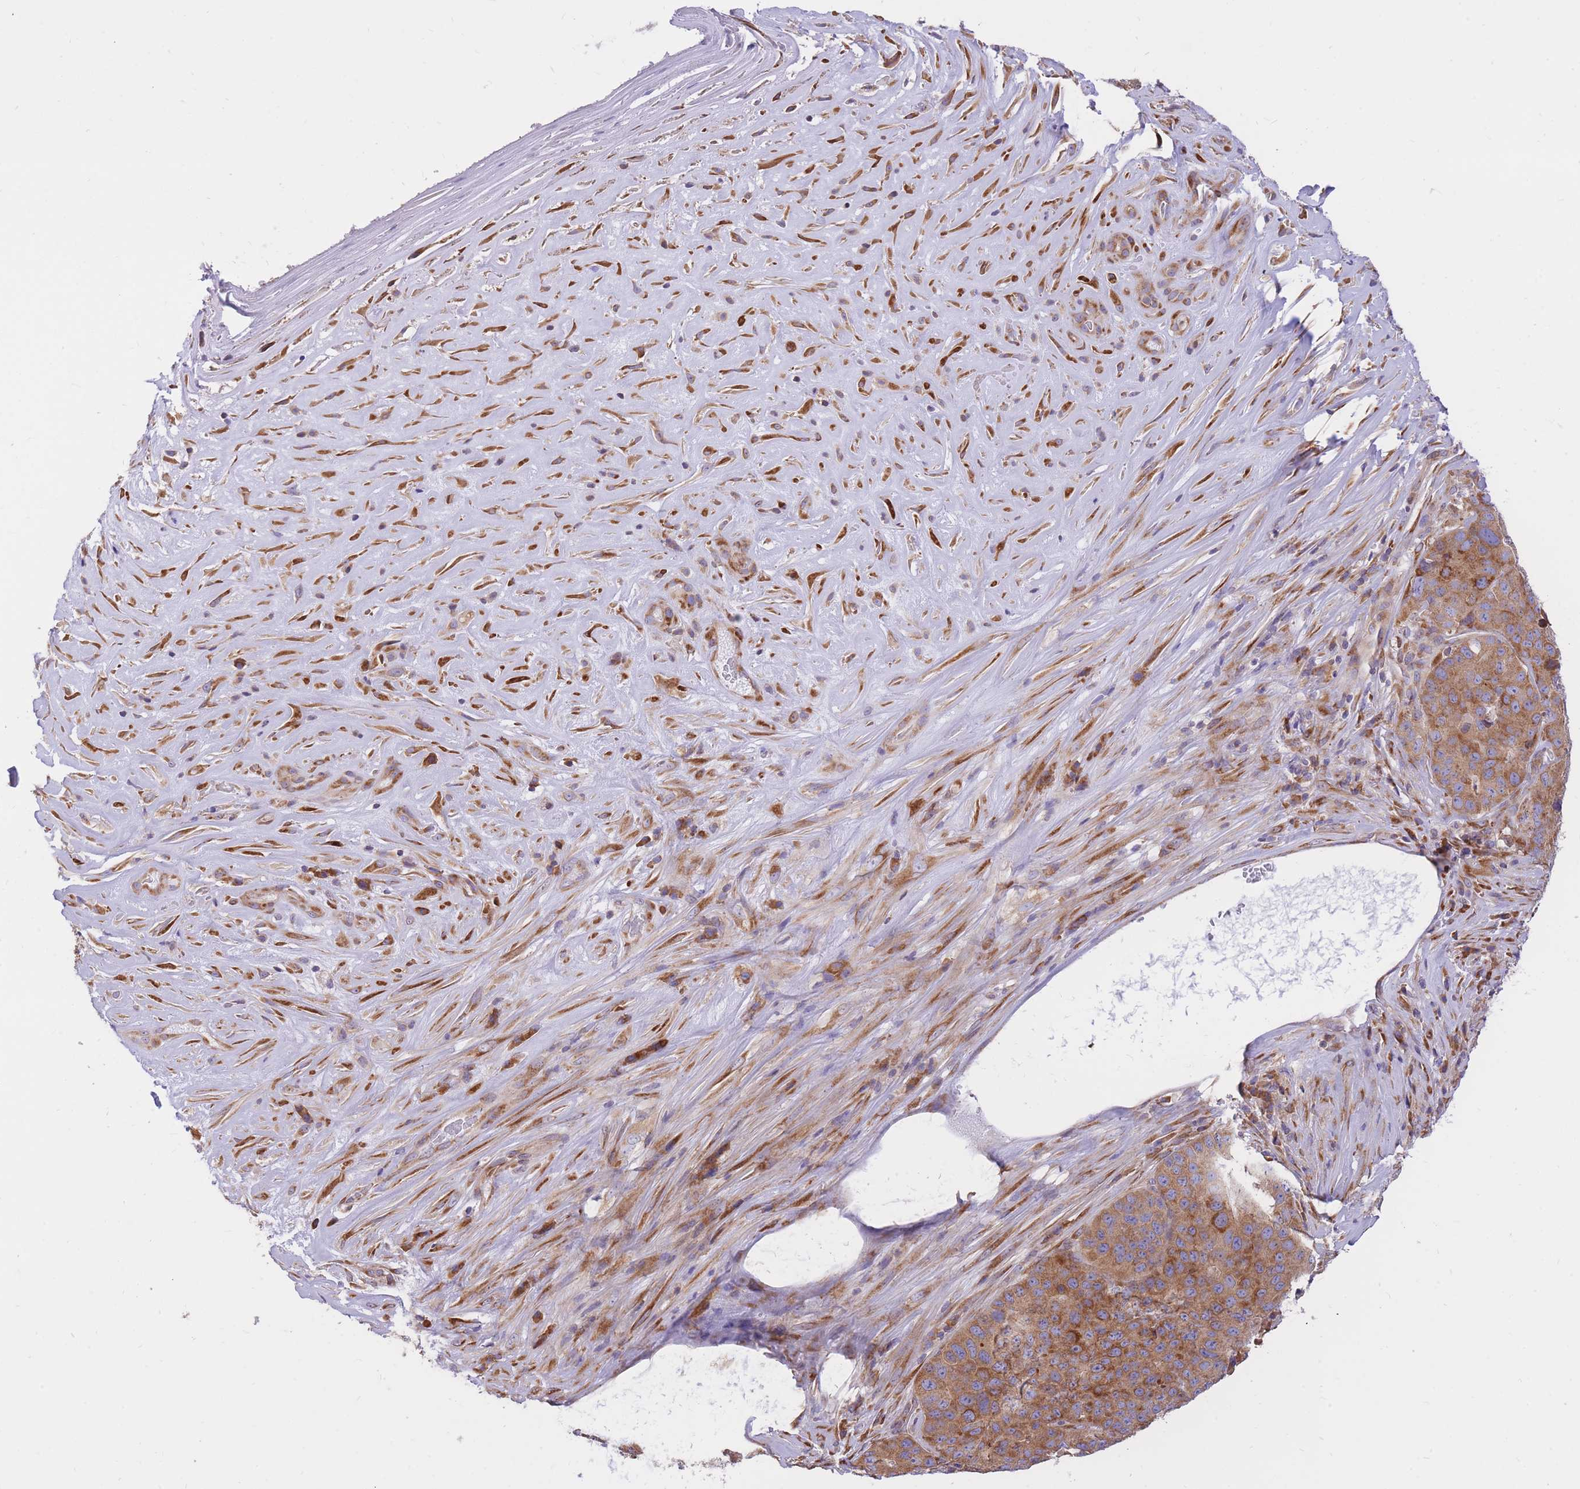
{"staining": {"intensity": "moderate", "quantity": ">75%", "location": "cytoplasmic/membranous"}, "tissue": "stomach cancer", "cell_type": "Tumor cells", "image_type": "cancer", "snomed": [{"axis": "morphology", "description": "Adenocarcinoma, NOS"}, {"axis": "topography", "description": "Stomach"}], "caption": "An immunohistochemistry image of tumor tissue is shown. Protein staining in brown labels moderate cytoplasmic/membranous positivity in adenocarcinoma (stomach) within tumor cells. Using DAB (3,3'-diaminobenzidine) (brown) and hematoxylin (blue) stains, captured at high magnification using brightfield microscopy.", "gene": "GBP7", "patient": {"sex": "male", "age": 71}}